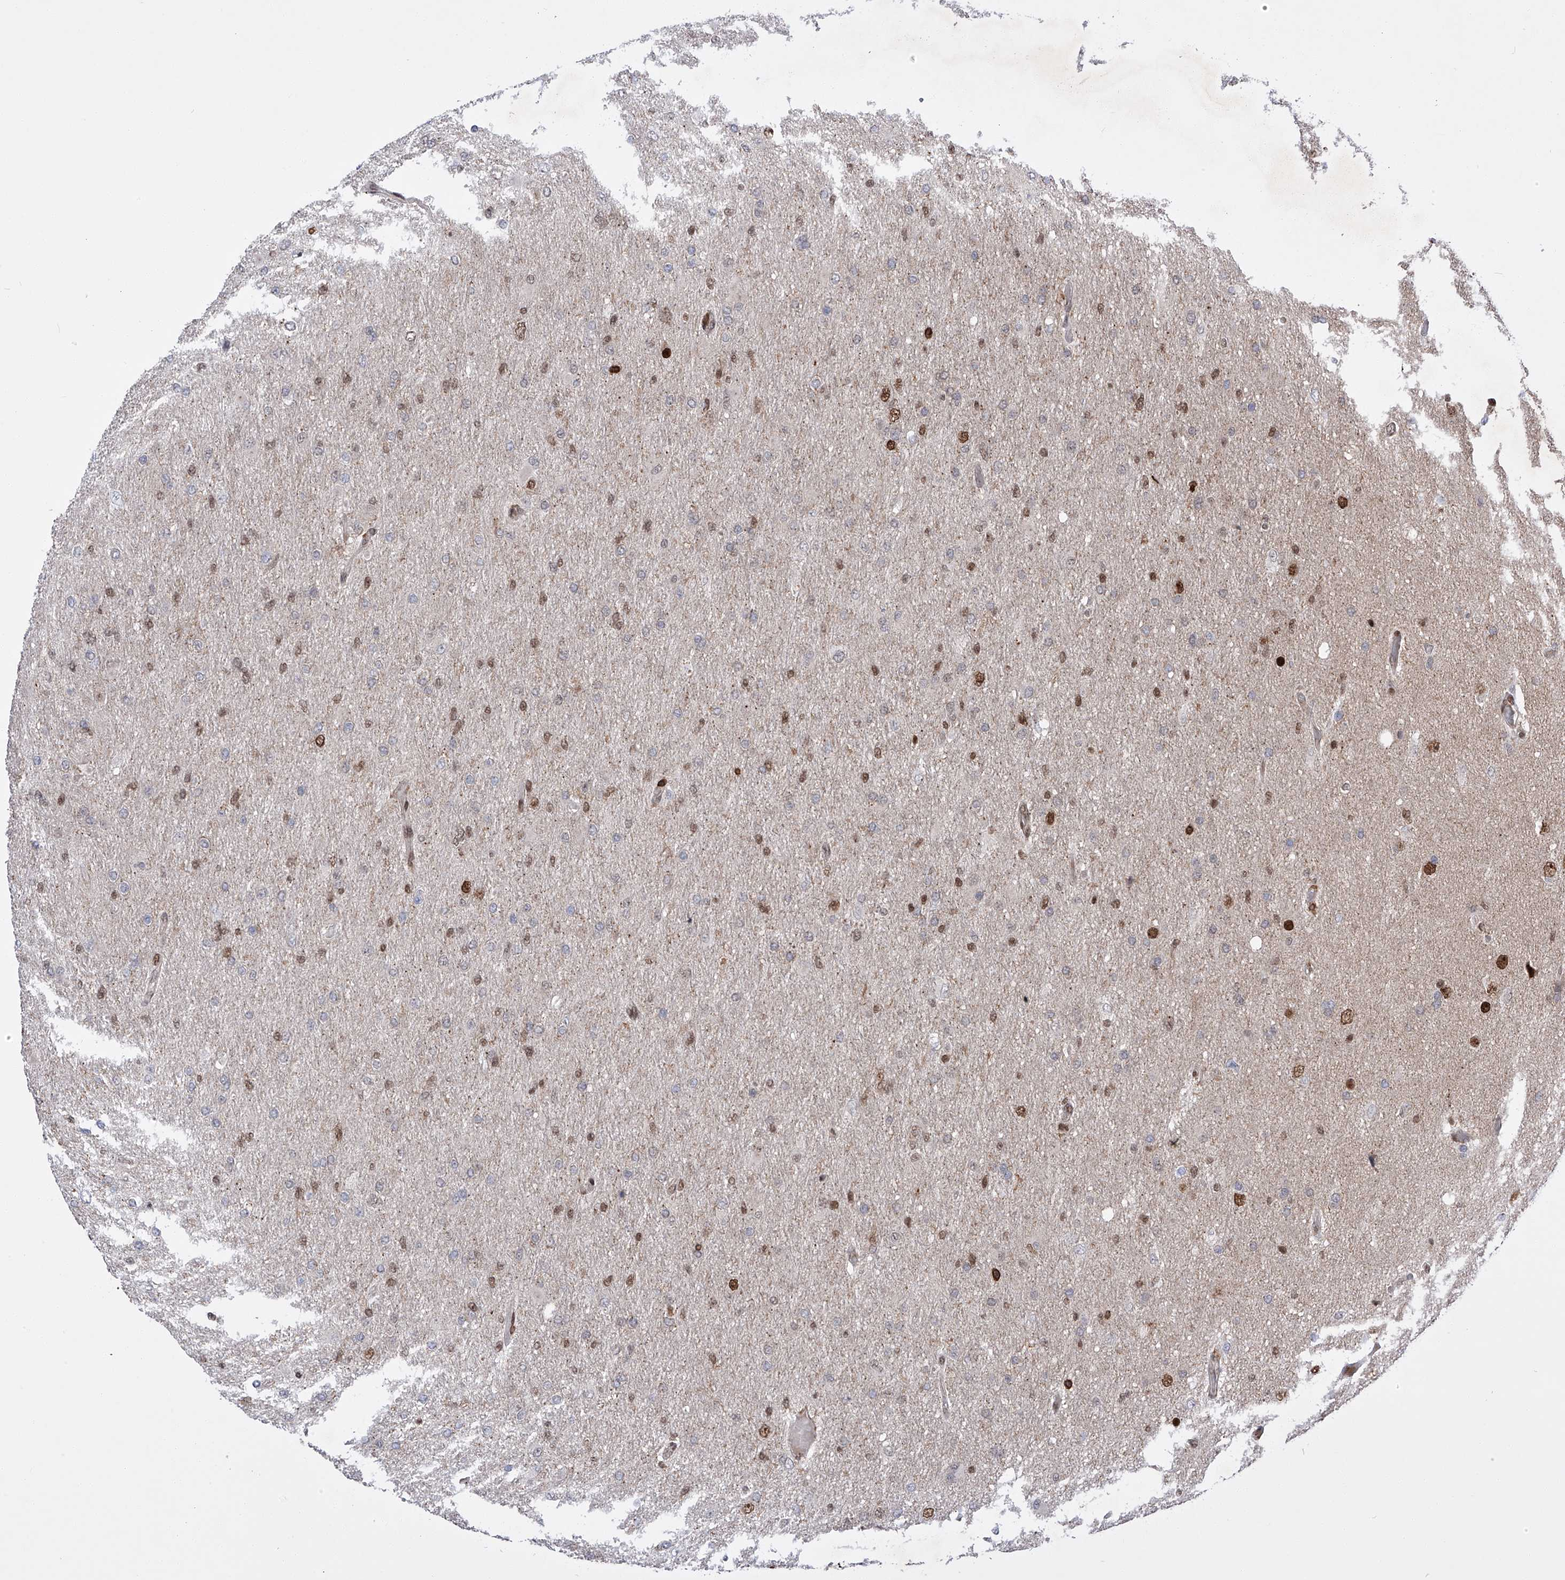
{"staining": {"intensity": "weak", "quantity": "25%-75%", "location": "nuclear"}, "tissue": "glioma", "cell_type": "Tumor cells", "image_type": "cancer", "snomed": [{"axis": "morphology", "description": "Glioma, malignant, High grade"}, {"axis": "topography", "description": "Cerebral cortex"}], "caption": "Glioma was stained to show a protein in brown. There is low levels of weak nuclear positivity in approximately 25%-75% of tumor cells. Nuclei are stained in blue.", "gene": "ZNF280D", "patient": {"sex": "female", "age": 36}}